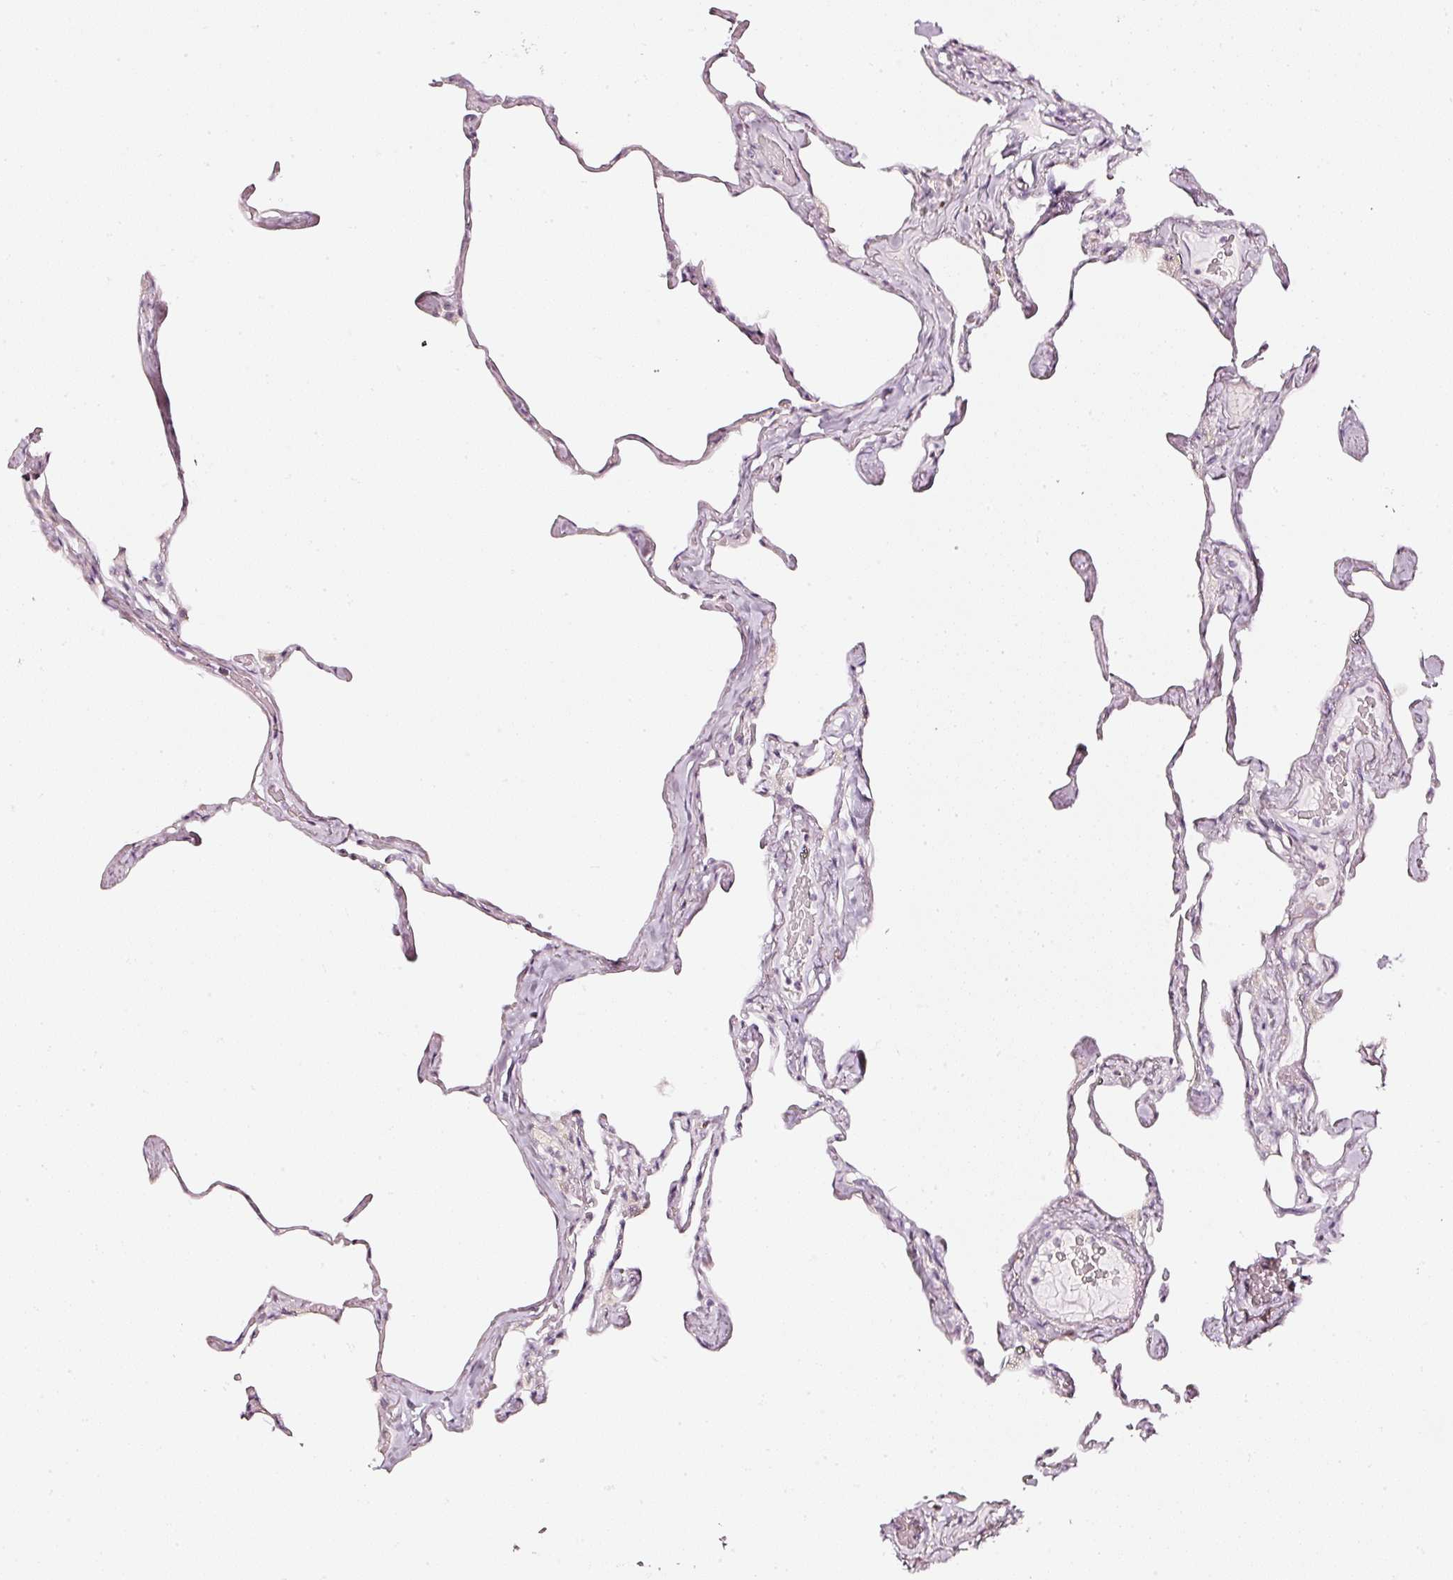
{"staining": {"intensity": "negative", "quantity": "none", "location": "none"}, "tissue": "lung", "cell_type": "Alveolar cells", "image_type": "normal", "snomed": [{"axis": "morphology", "description": "Normal tissue, NOS"}, {"axis": "topography", "description": "Lung"}], "caption": "Histopathology image shows no significant protein expression in alveolar cells of normal lung.", "gene": "SDF4", "patient": {"sex": "male", "age": 65}}